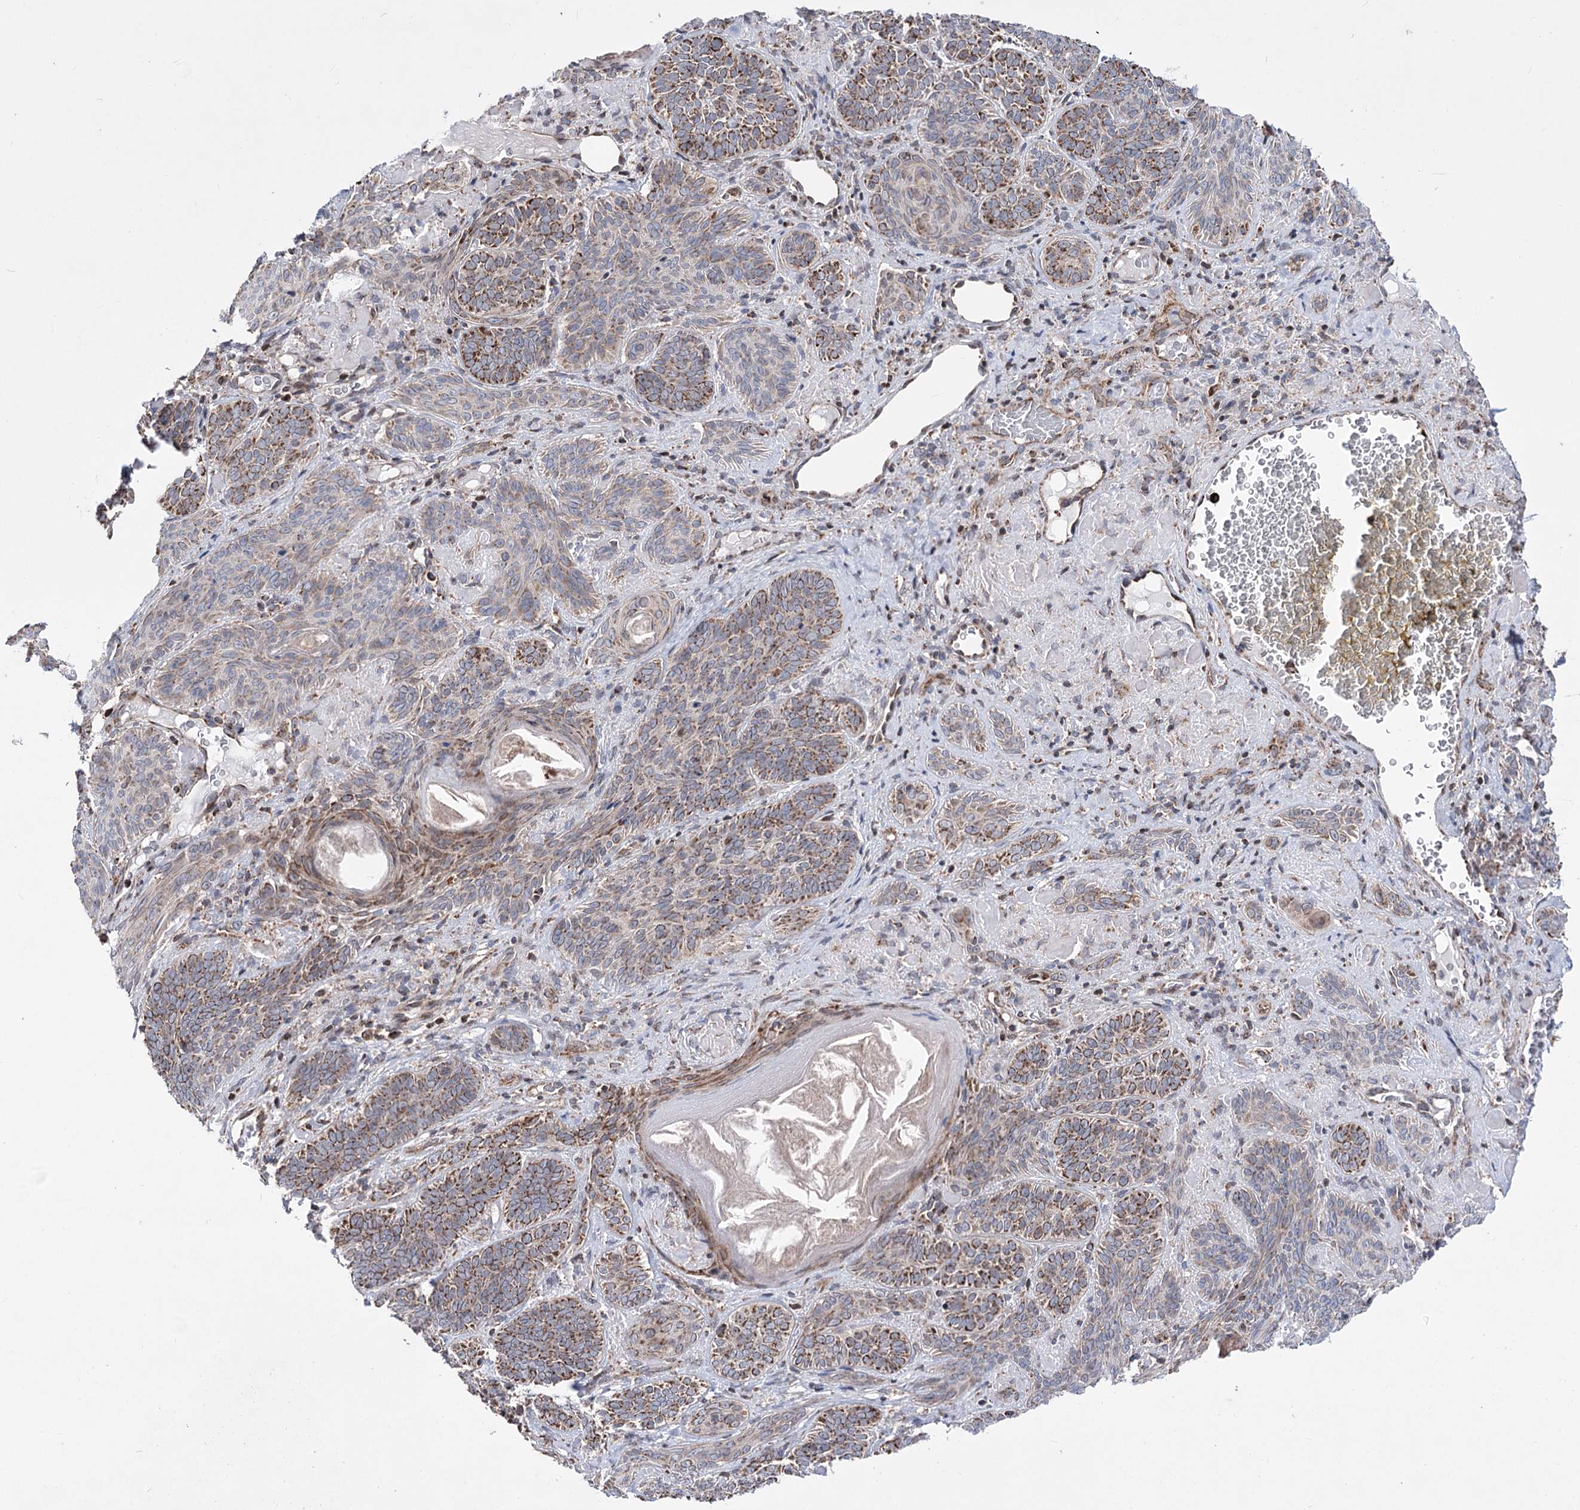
{"staining": {"intensity": "moderate", "quantity": "25%-75%", "location": "cytoplasmic/membranous"}, "tissue": "skin cancer", "cell_type": "Tumor cells", "image_type": "cancer", "snomed": [{"axis": "morphology", "description": "Basal cell carcinoma"}, {"axis": "topography", "description": "Skin"}], "caption": "Skin cancer (basal cell carcinoma) tissue displays moderate cytoplasmic/membranous positivity in about 25%-75% of tumor cells, visualized by immunohistochemistry. (DAB IHC, brown staining for protein, blue staining for nuclei).", "gene": "CREB3L4", "patient": {"sex": "male", "age": 85}}